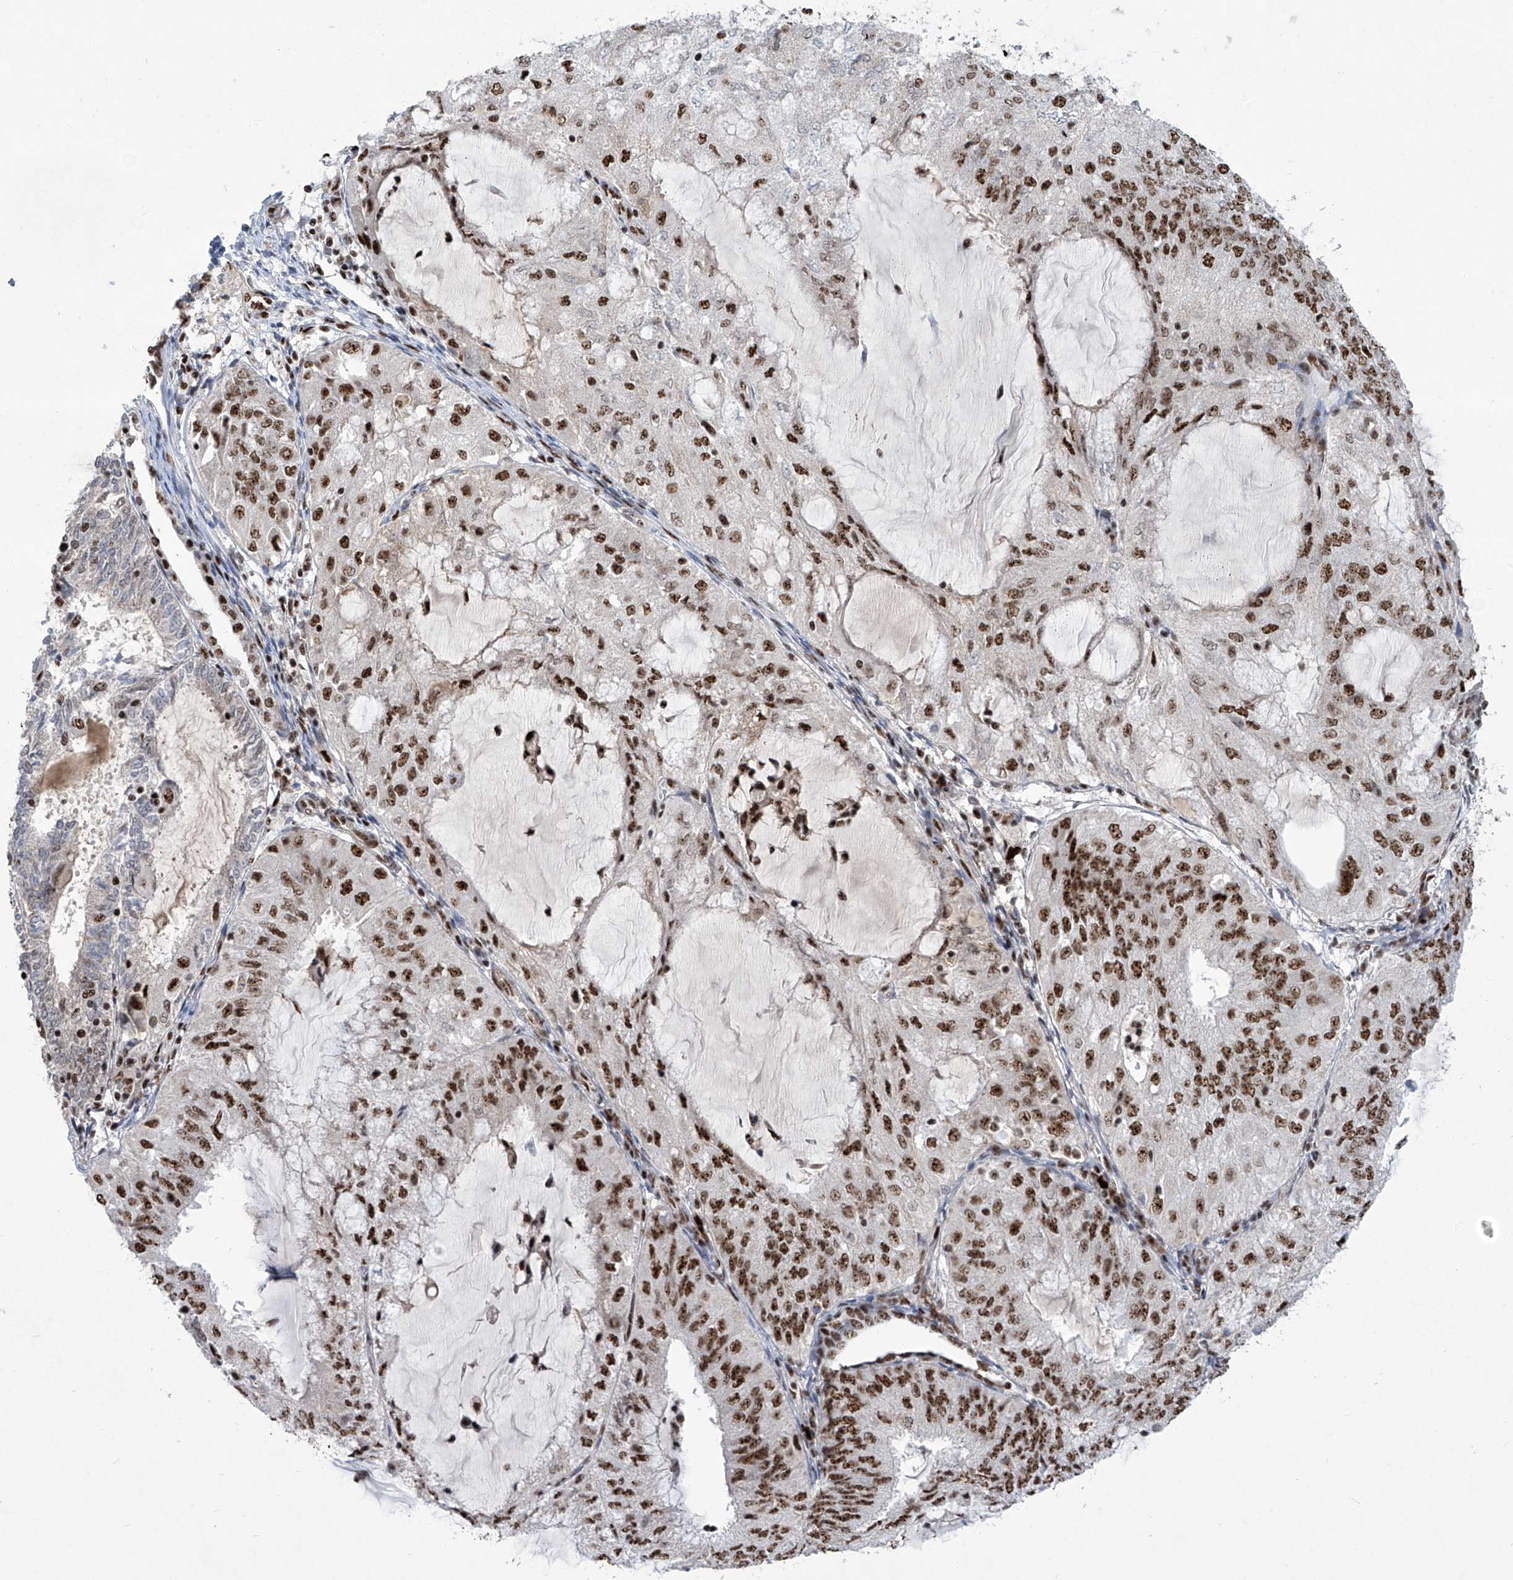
{"staining": {"intensity": "strong", "quantity": ">75%", "location": "nuclear"}, "tissue": "endometrial cancer", "cell_type": "Tumor cells", "image_type": "cancer", "snomed": [{"axis": "morphology", "description": "Adenocarcinoma, NOS"}, {"axis": "topography", "description": "Endometrium"}], "caption": "Immunohistochemistry (IHC) histopathology image of neoplastic tissue: endometrial cancer stained using immunohistochemistry (IHC) displays high levels of strong protein expression localized specifically in the nuclear of tumor cells, appearing as a nuclear brown color.", "gene": "FBXL4", "patient": {"sex": "female", "age": 81}}